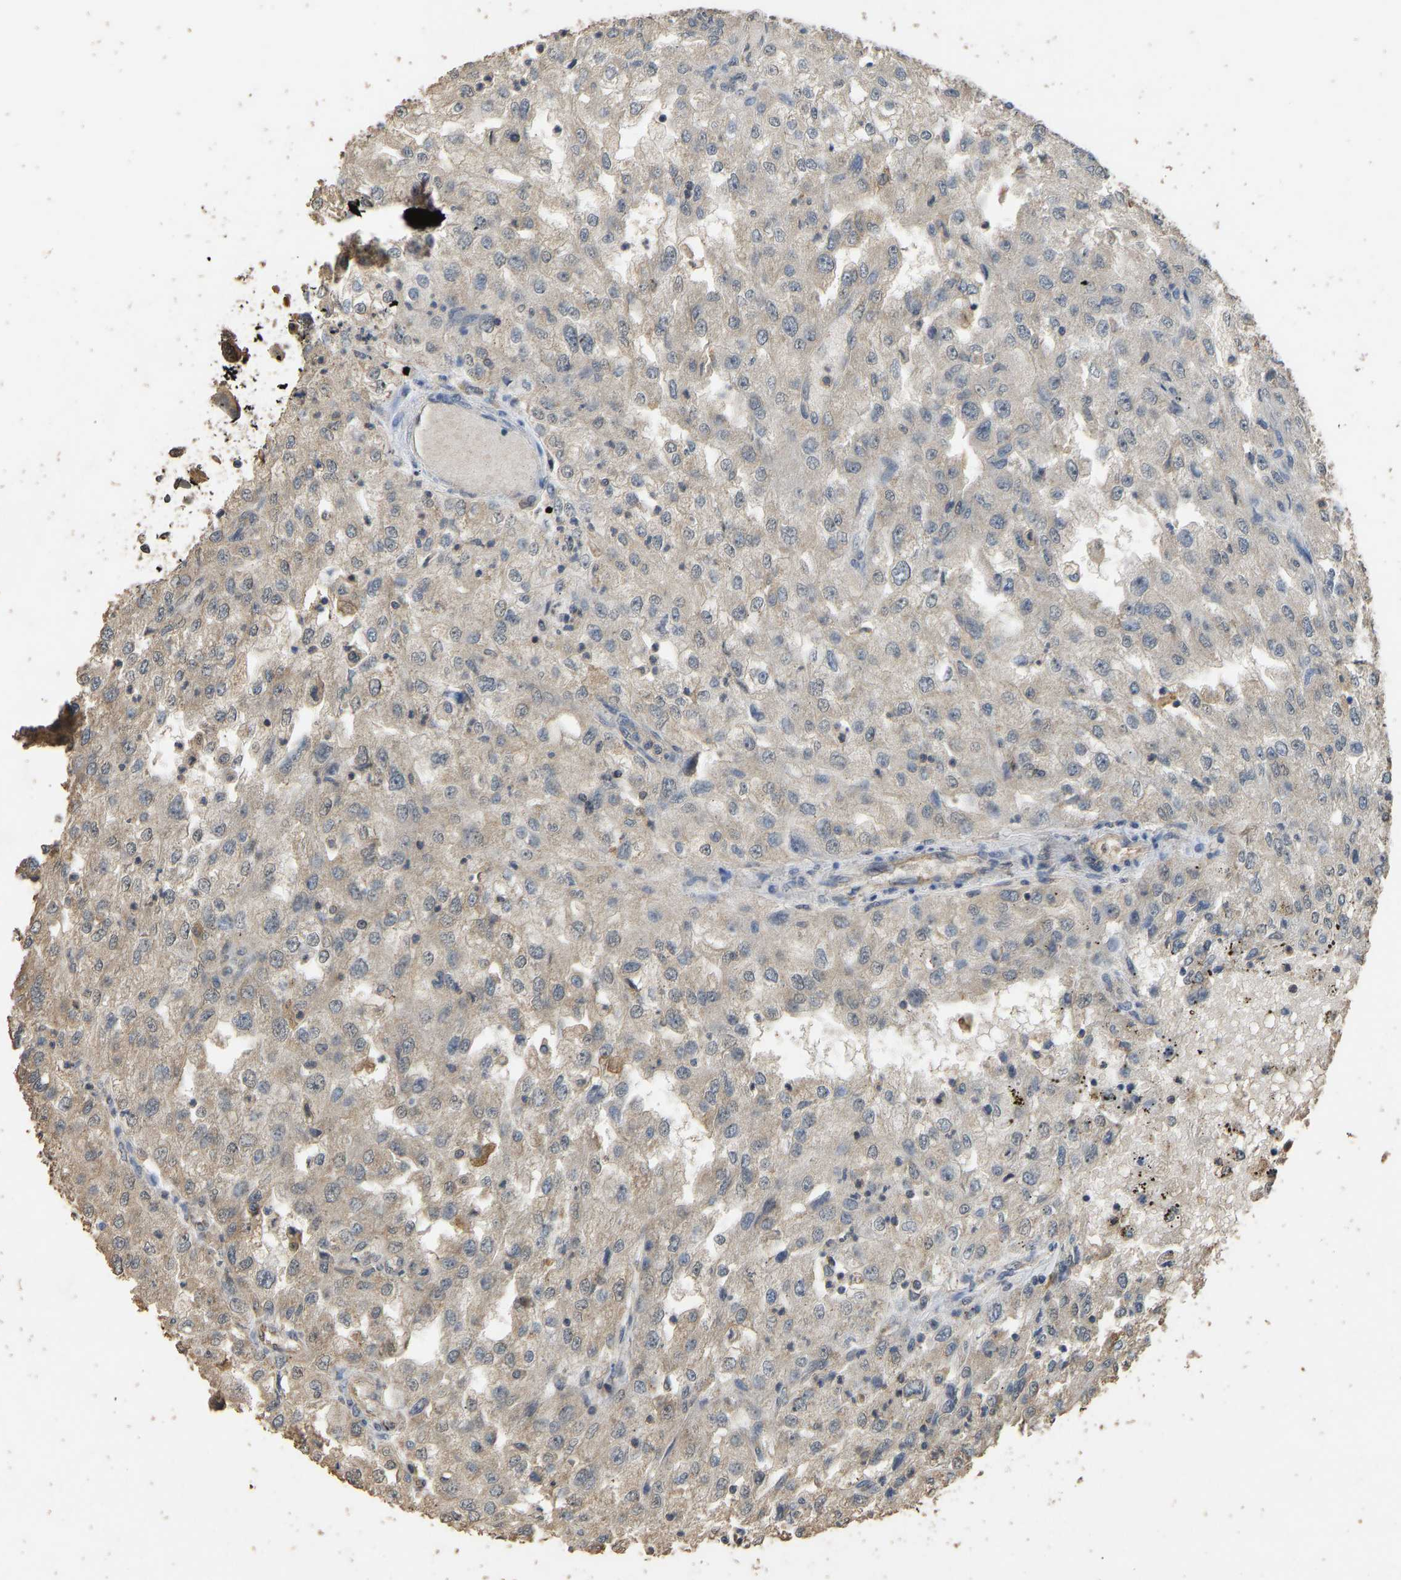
{"staining": {"intensity": "weak", "quantity": ">75%", "location": "cytoplasmic/membranous"}, "tissue": "renal cancer", "cell_type": "Tumor cells", "image_type": "cancer", "snomed": [{"axis": "morphology", "description": "Adenocarcinoma, NOS"}, {"axis": "topography", "description": "Kidney"}], "caption": "Protein analysis of renal adenocarcinoma tissue displays weak cytoplasmic/membranous expression in approximately >75% of tumor cells.", "gene": "CIDEC", "patient": {"sex": "female", "age": 54}}